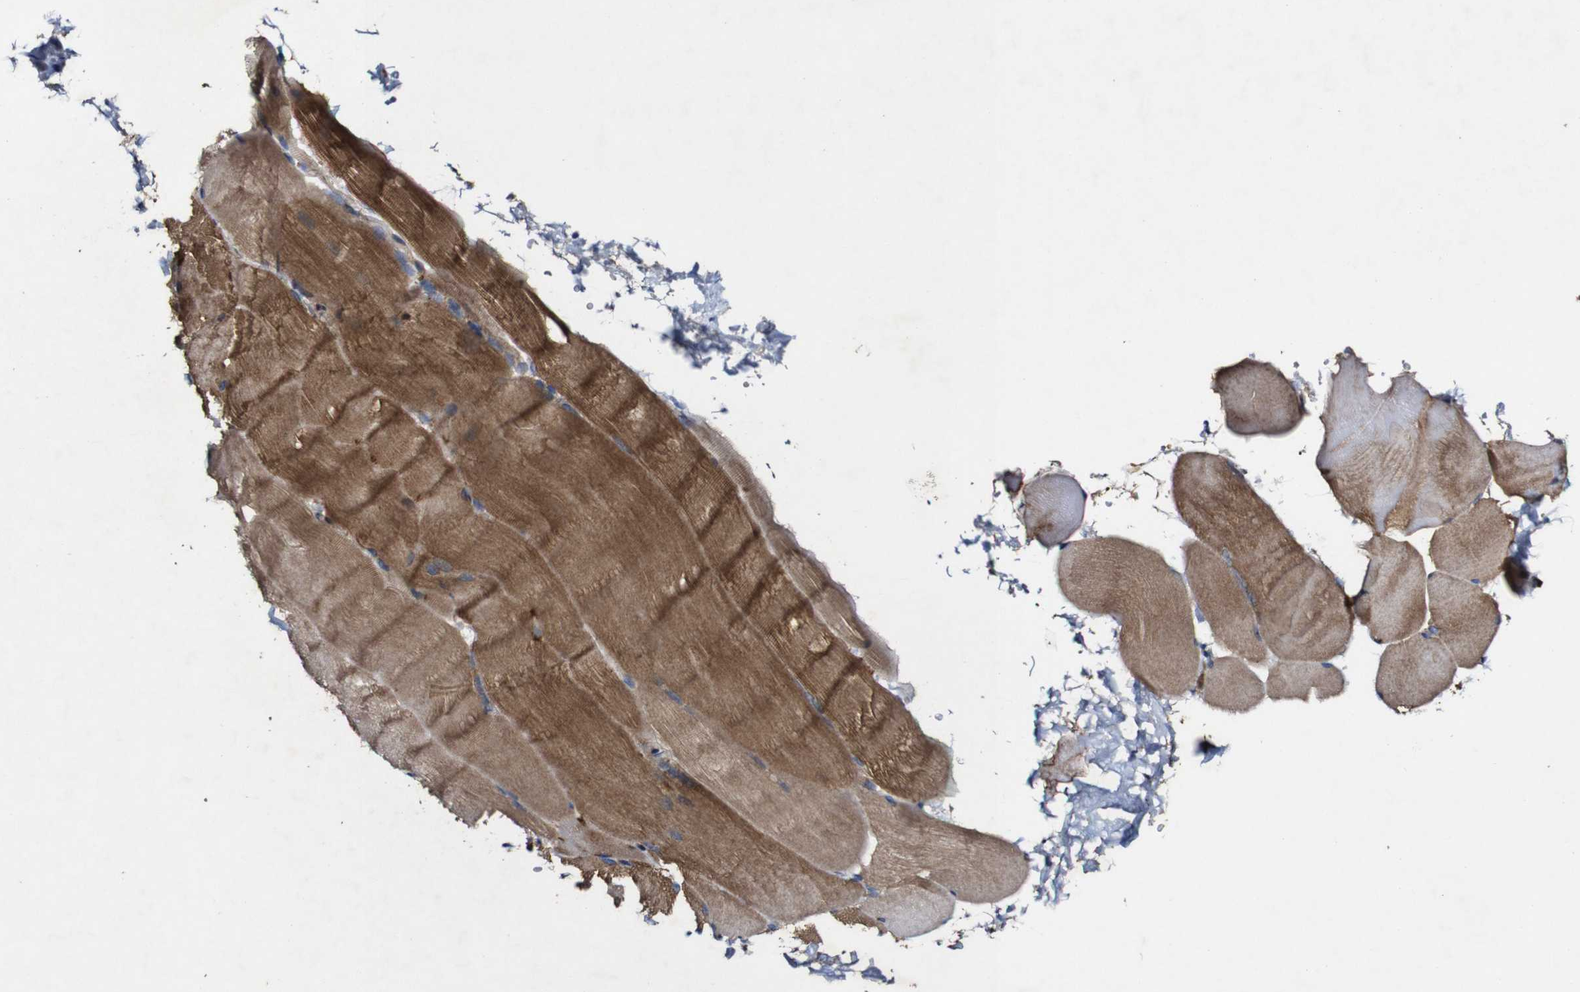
{"staining": {"intensity": "moderate", "quantity": ">75%", "location": "cytoplasmic/membranous"}, "tissue": "skeletal muscle", "cell_type": "Myocytes", "image_type": "normal", "snomed": [{"axis": "morphology", "description": "Normal tissue, NOS"}, {"axis": "topography", "description": "Skin"}, {"axis": "topography", "description": "Skeletal muscle"}], "caption": "Protein expression analysis of benign skeletal muscle exhibits moderate cytoplasmic/membranous staining in approximately >75% of myocytes.", "gene": "GSDME", "patient": {"sex": "male", "age": 83}}